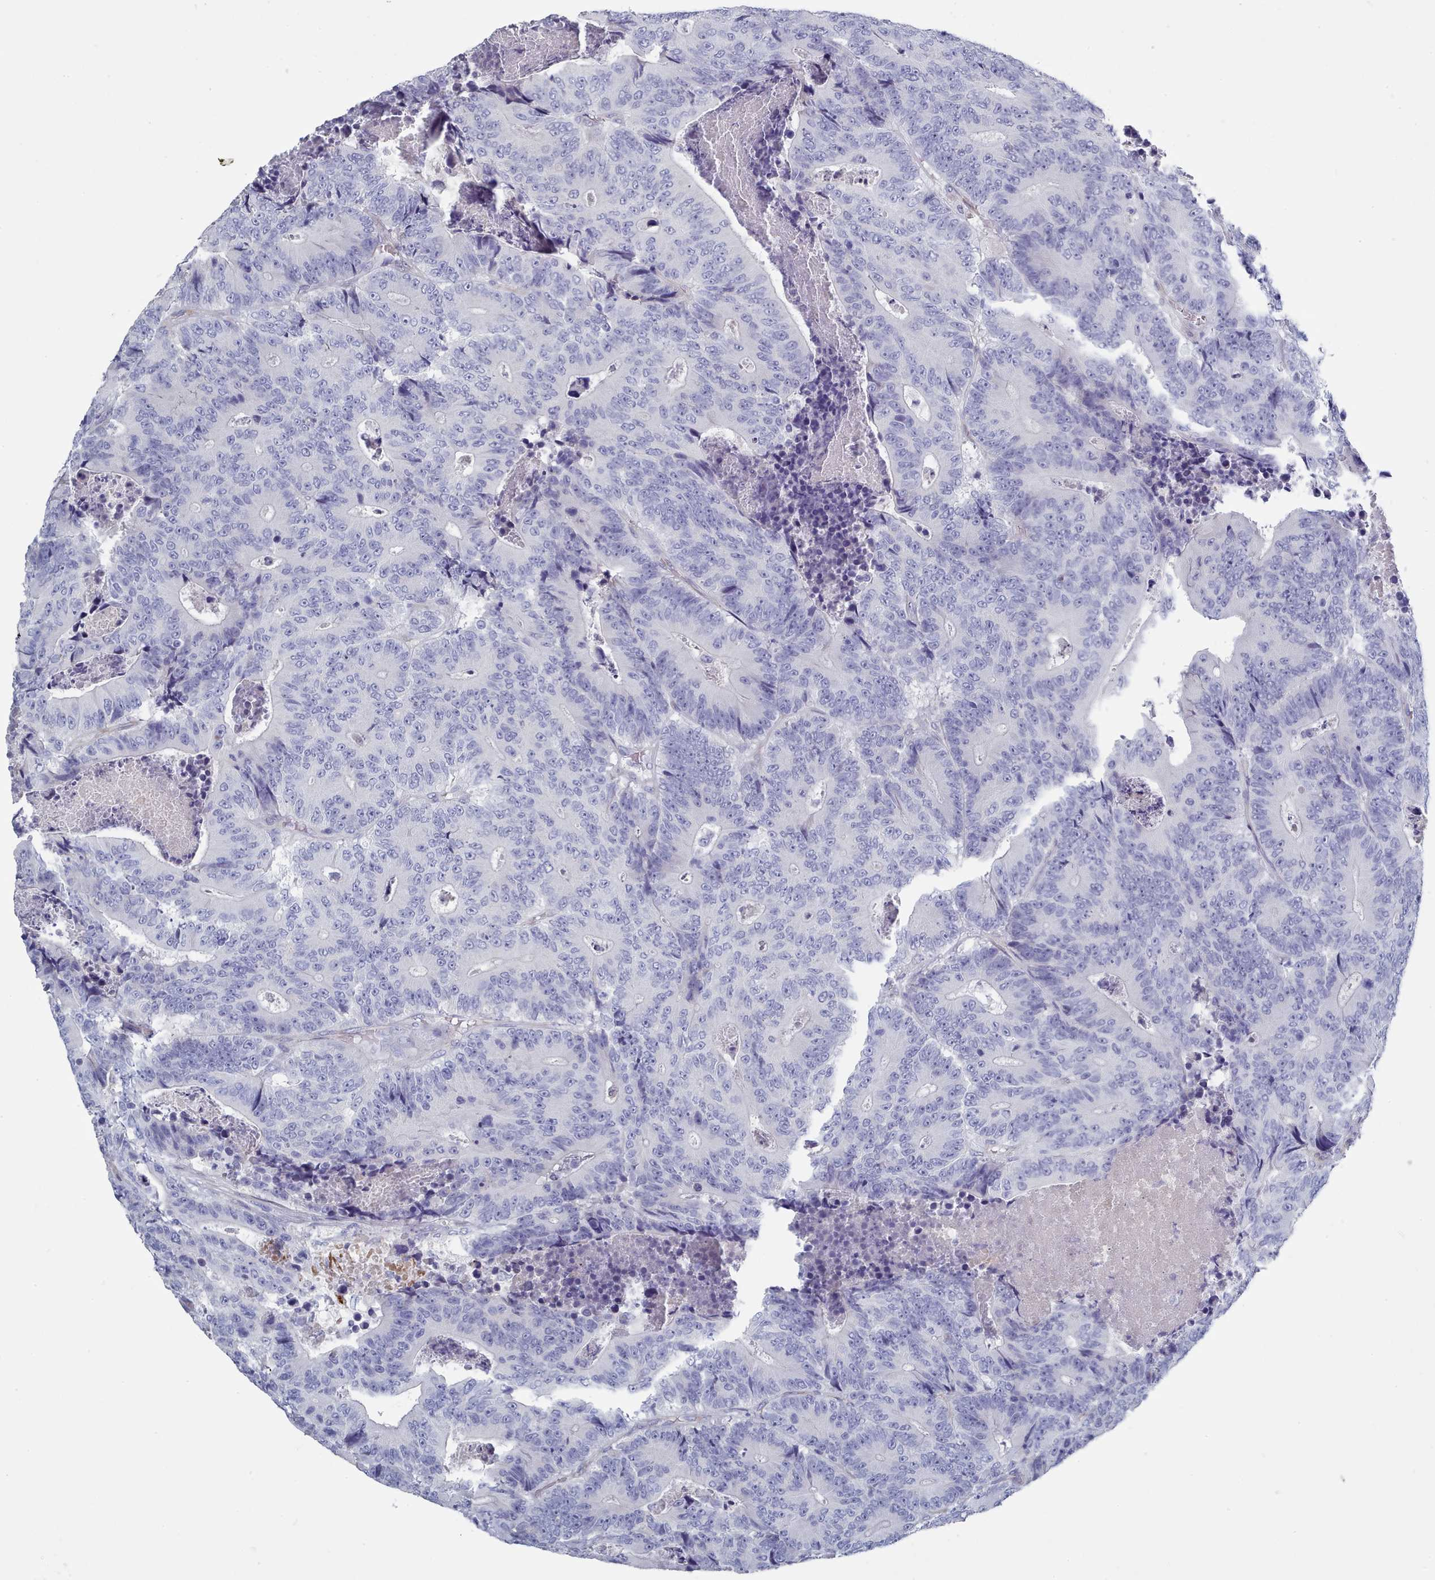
{"staining": {"intensity": "negative", "quantity": "none", "location": "none"}, "tissue": "colorectal cancer", "cell_type": "Tumor cells", "image_type": "cancer", "snomed": [{"axis": "morphology", "description": "Adenocarcinoma, NOS"}, {"axis": "topography", "description": "Colon"}], "caption": "Colorectal cancer was stained to show a protein in brown. There is no significant positivity in tumor cells.", "gene": "PDE4C", "patient": {"sex": "male", "age": 83}}